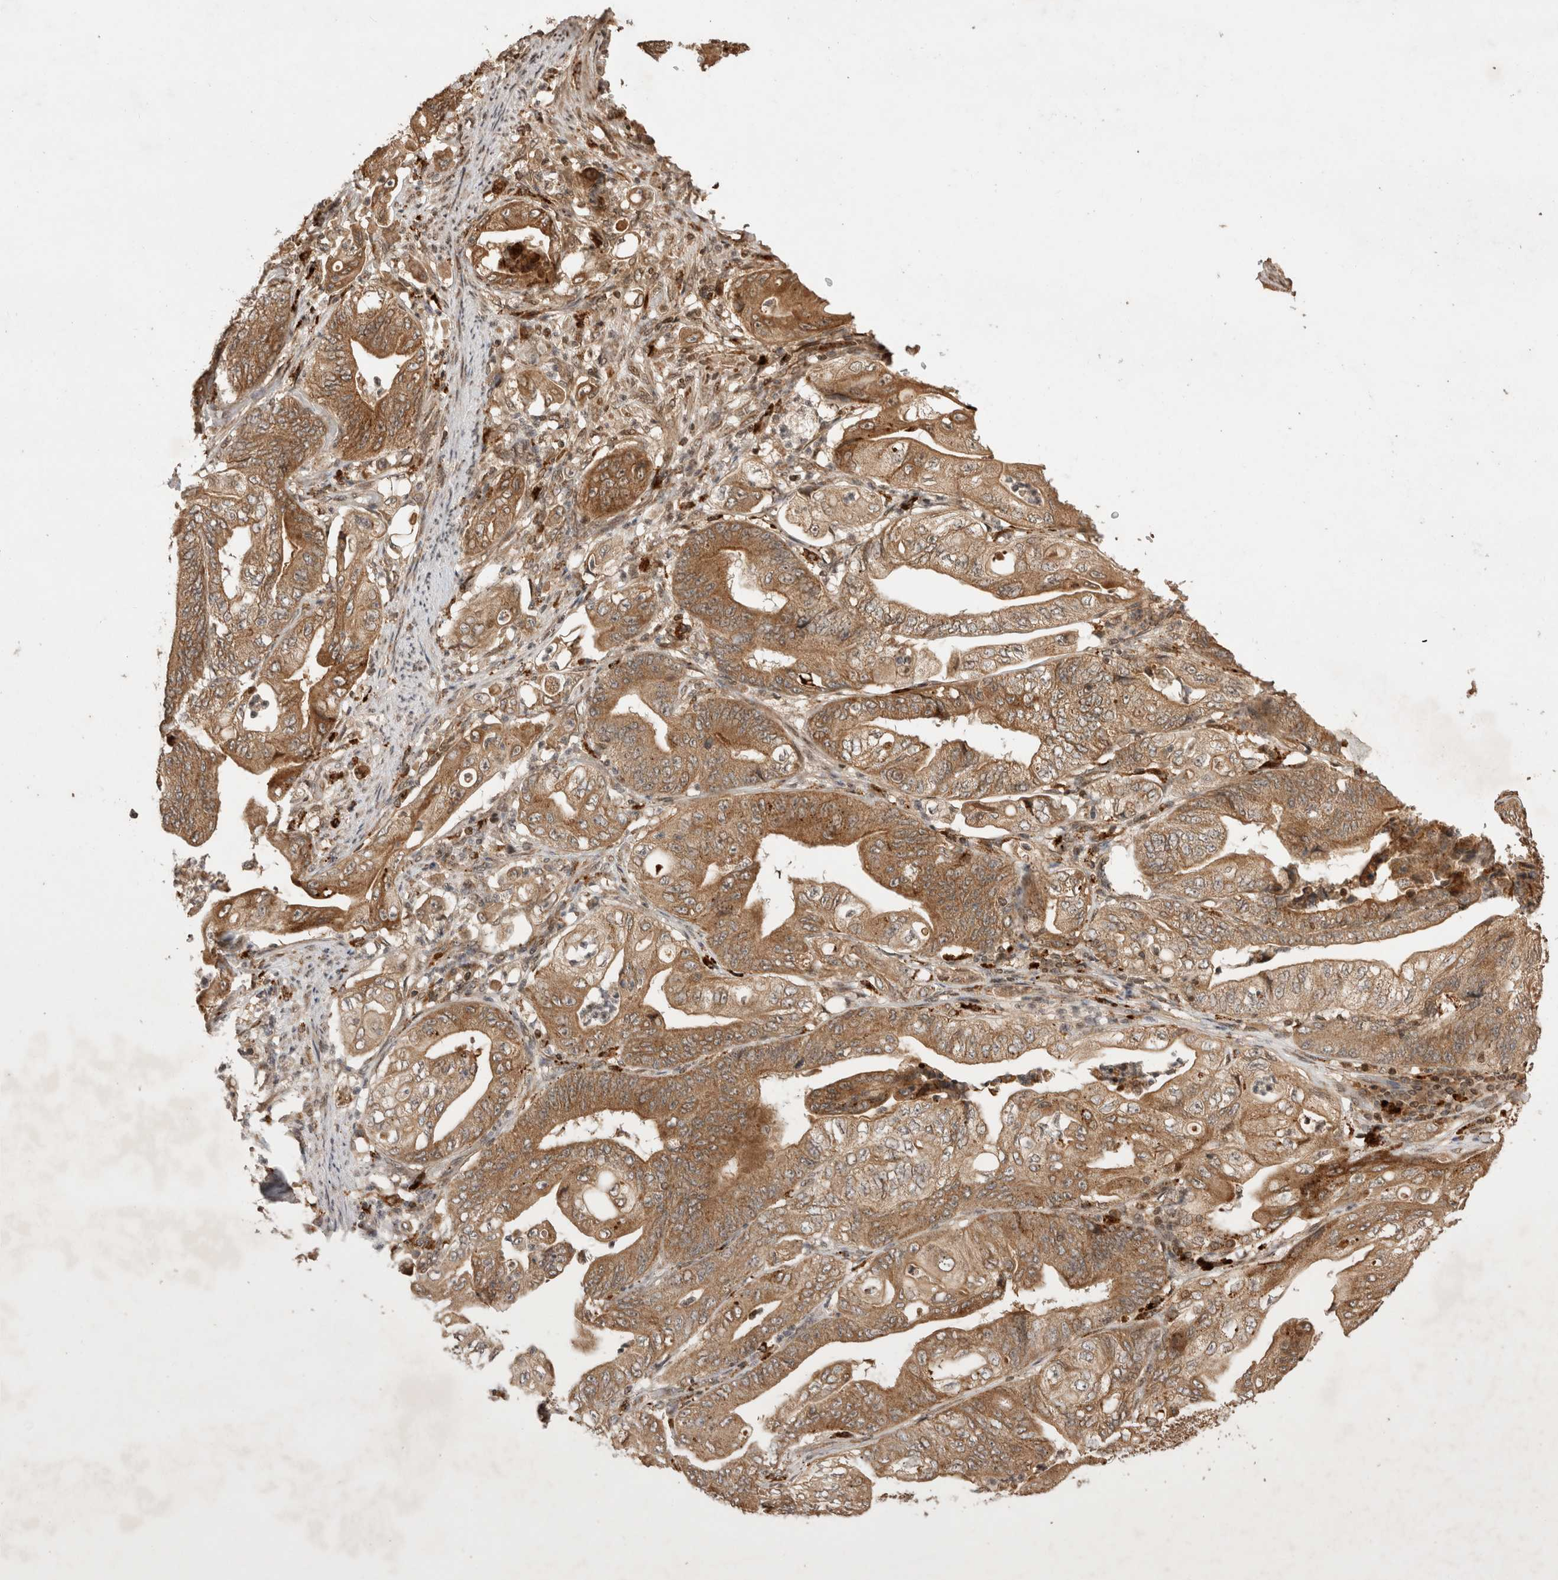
{"staining": {"intensity": "moderate", "quantity": ">75%", "location": "cytoplasmic/membranous"}, "tissue": "stomach cancer", "cell_type": "Tumor cells", "image_type": "cancer", "snomed": [{"axis": "morphology", "description": "Adenocarcinoma, NOS"}, {"axis": "topography", "description": "Stomach"}], "caption": "This image displays immunohistochemistry (IHC) staining of human stomach cancer (adenocarcinoma), with medium moderate cytoplasmic/membranous staining in about >75% of tumor cells.", "gene": "FAM221A", "patient": {"sex": "female", "age": 73}}